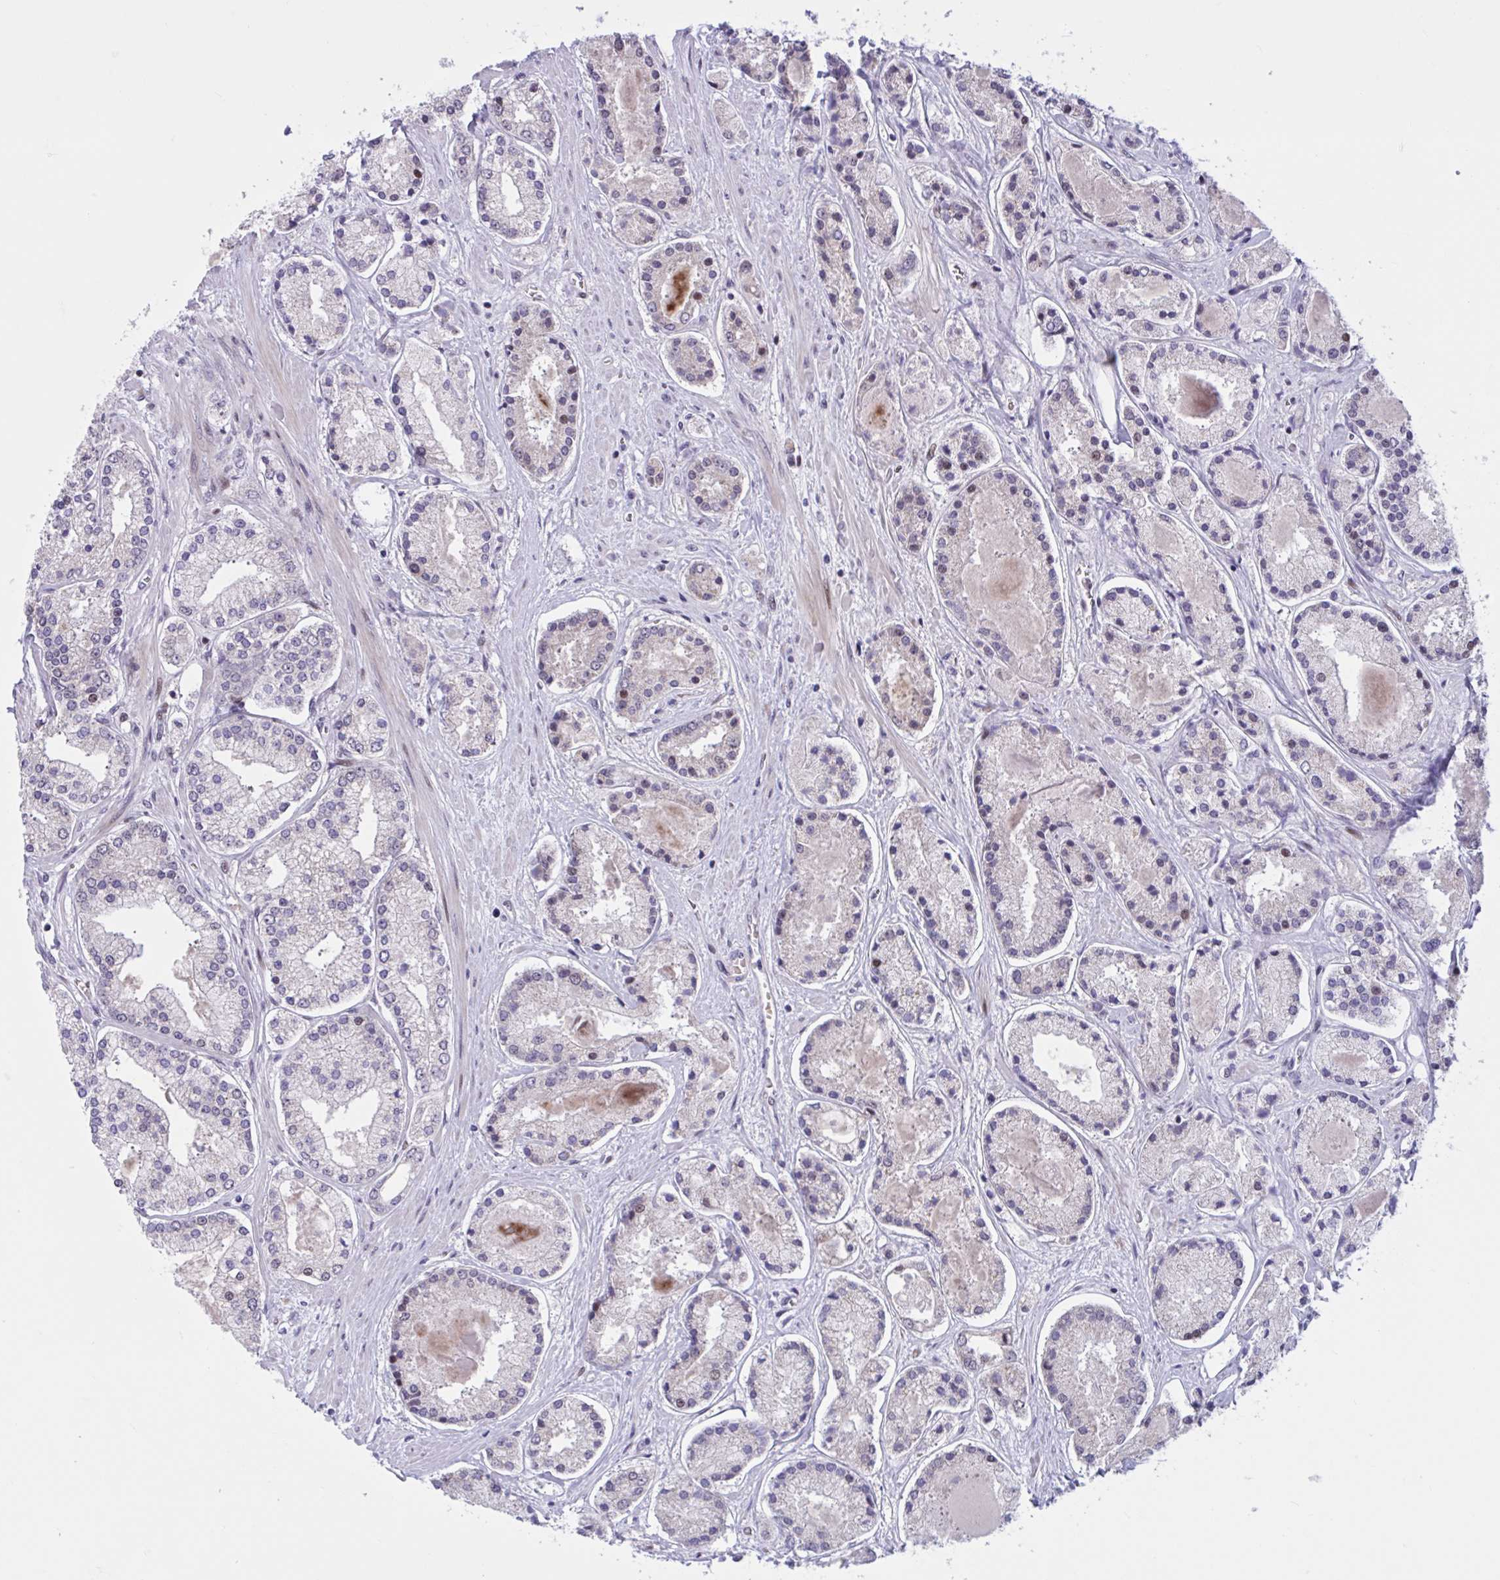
{"staining": {"intensity": "moderate", "quantity": "<25%", "location": "nuclear"}, "tissue": "prostate cancer", "cell_type": "Tumor cells", "image_type": "cancer", "snomed": [{"axis": "morphology", "description": "Adenocarcinoma, High grade"}, {"axis": "topography", "description": "Prostate"}], "caption": "Immunohistochemical staining of human adenocarcinoma (high-grade) (prostate) exhibits low levels of moderate nuclear staining in about <25% of tumor cells.", "gene": "RBL1", "patient": {"sex": "male", "age": 67}}